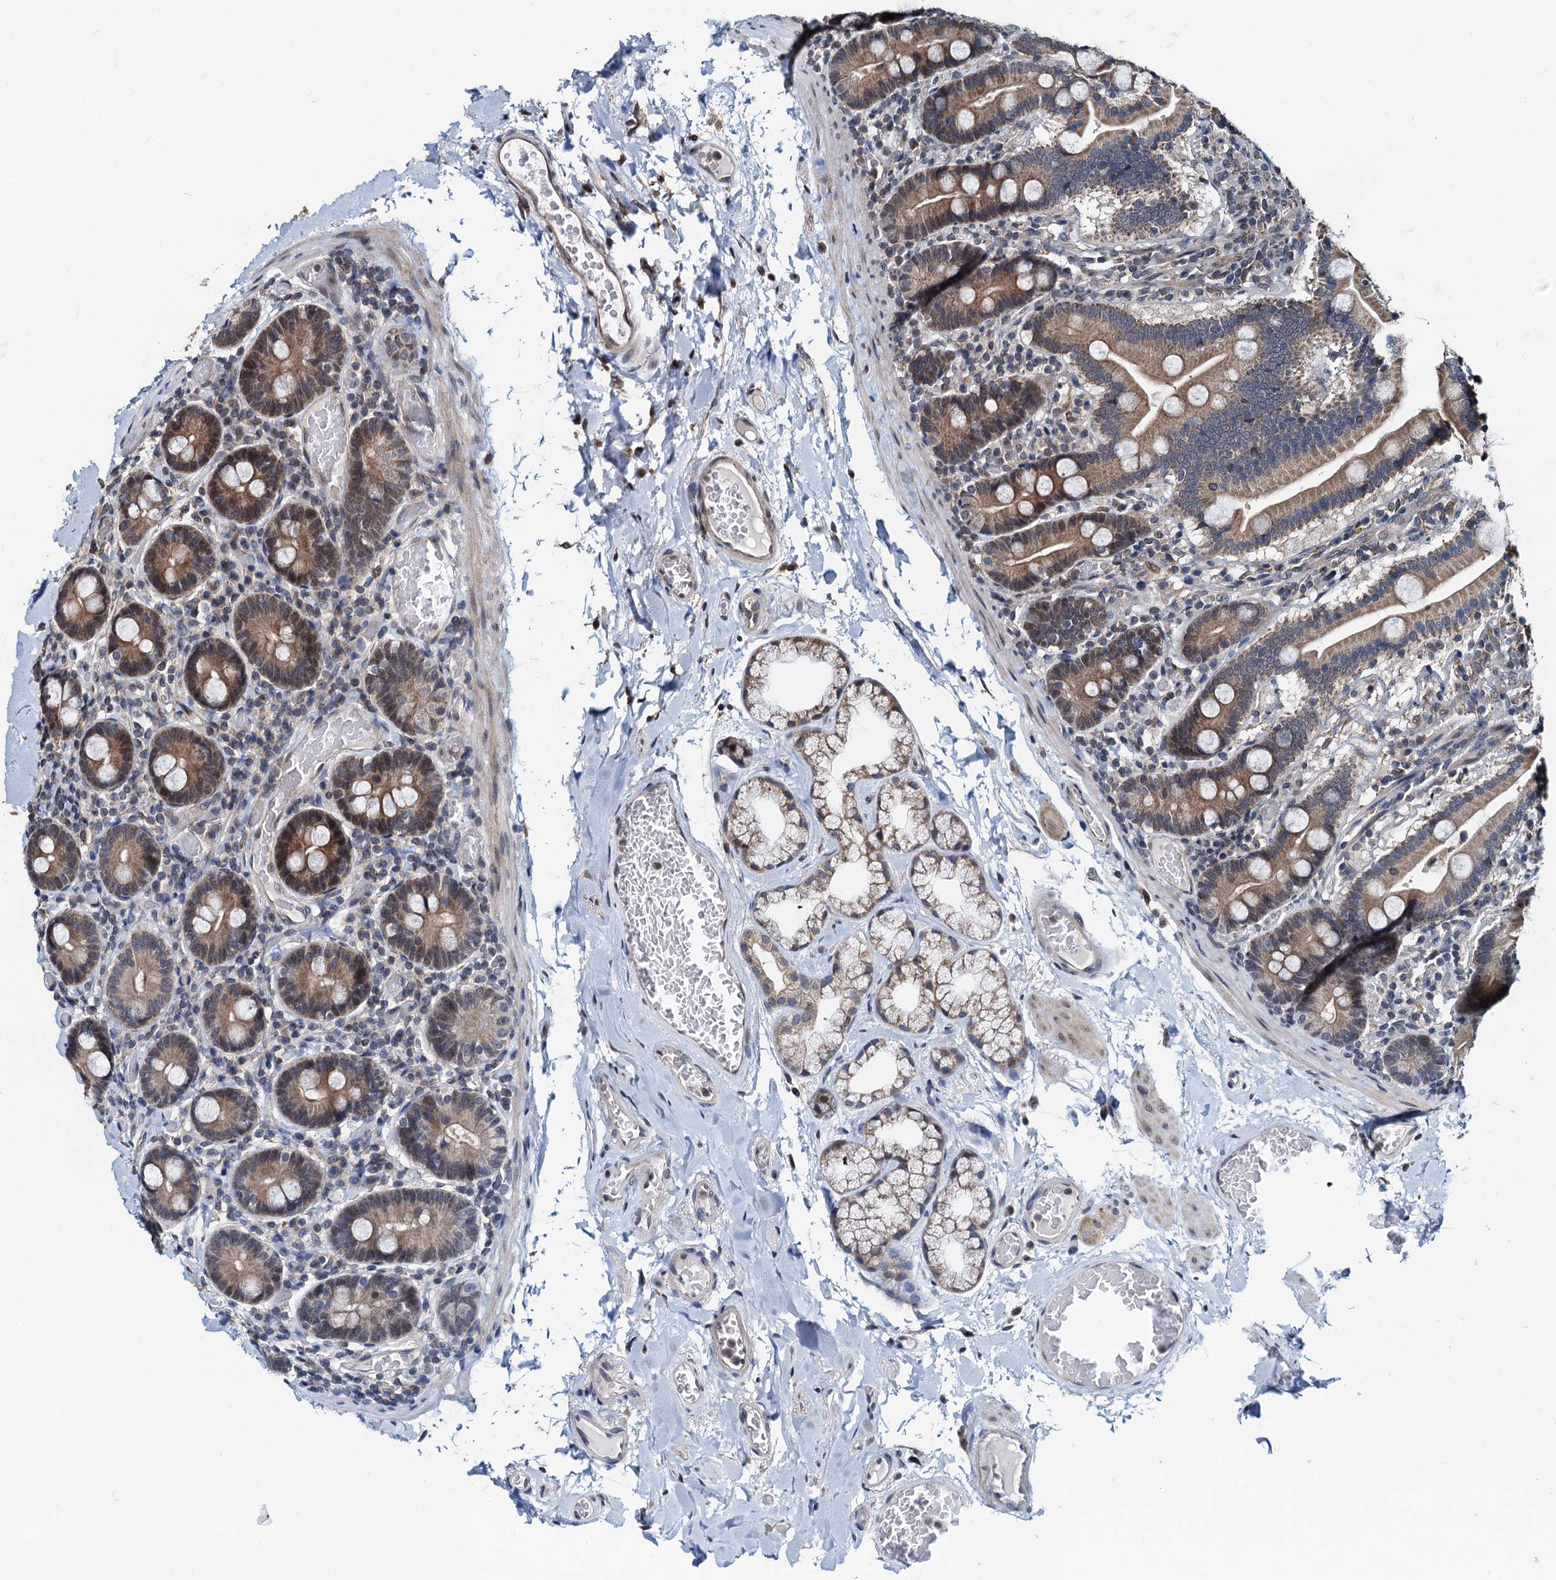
{"staining": {"intensity": "moderate", "quantity": ">75%", "location": "cytoplasmic/membranous"}, "tissue": "duodenum", "cell_type": "Glandular cells", "image_type": "normal", "snomed": [{"axis": "morphology", "description": "Normal tissue, NOS"}, {"axis": "topography", "description": "Duodenum"}], "caption": "IHC of benign human duodenum exhibits medium levels of moderate cytoplasmic/membranous staining in approximately >75% of glandular cells.", "gene": "MCMBP", "patient": {"sex": "male", "age": 55}}